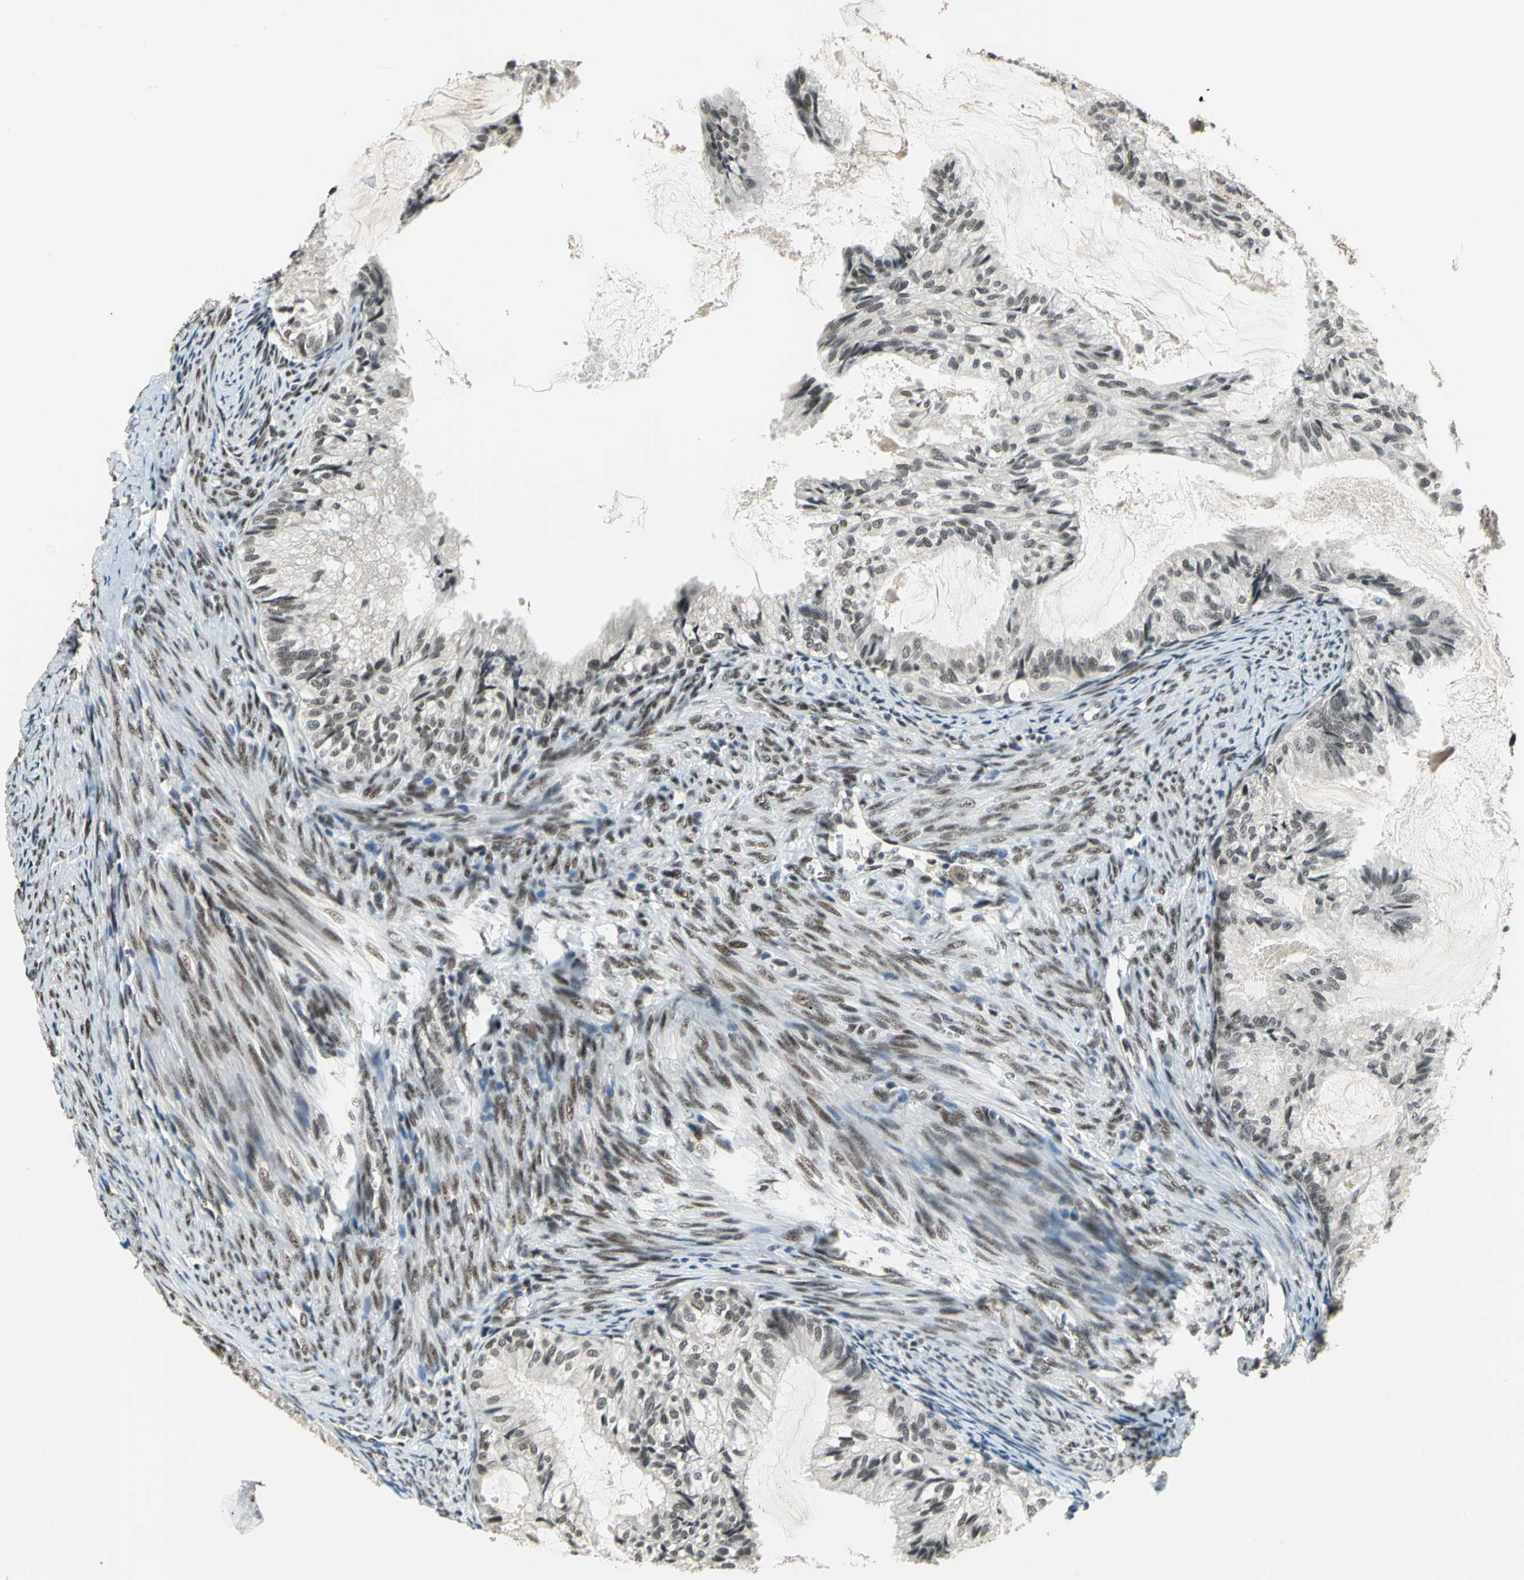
{"staining": {"intensity": "weak", "quantity": "25%-75%", "location": "nuclear"}, "tissue": "cervical cancer", "cell_type": "Tumor cells", "image_type": "cancer", "snomed": [{"axis": "morphology", "description": "Normal tissue, NOS"}, {"axis": "morphology", "description": "Adenocarcinoma, NOS"}, {"axis": "topography", "description": "Cervix"}, {"axis": "topography", "description": "Endometrium"}], "caption": "Protein staining of cervical cancer tissue reveals weak nuclear expression in approximately 25%-75% of tumor cells. Nuclei are stained in blue.", "gene": "ELF2", "patient": {"sex": "female", "age": 86}}